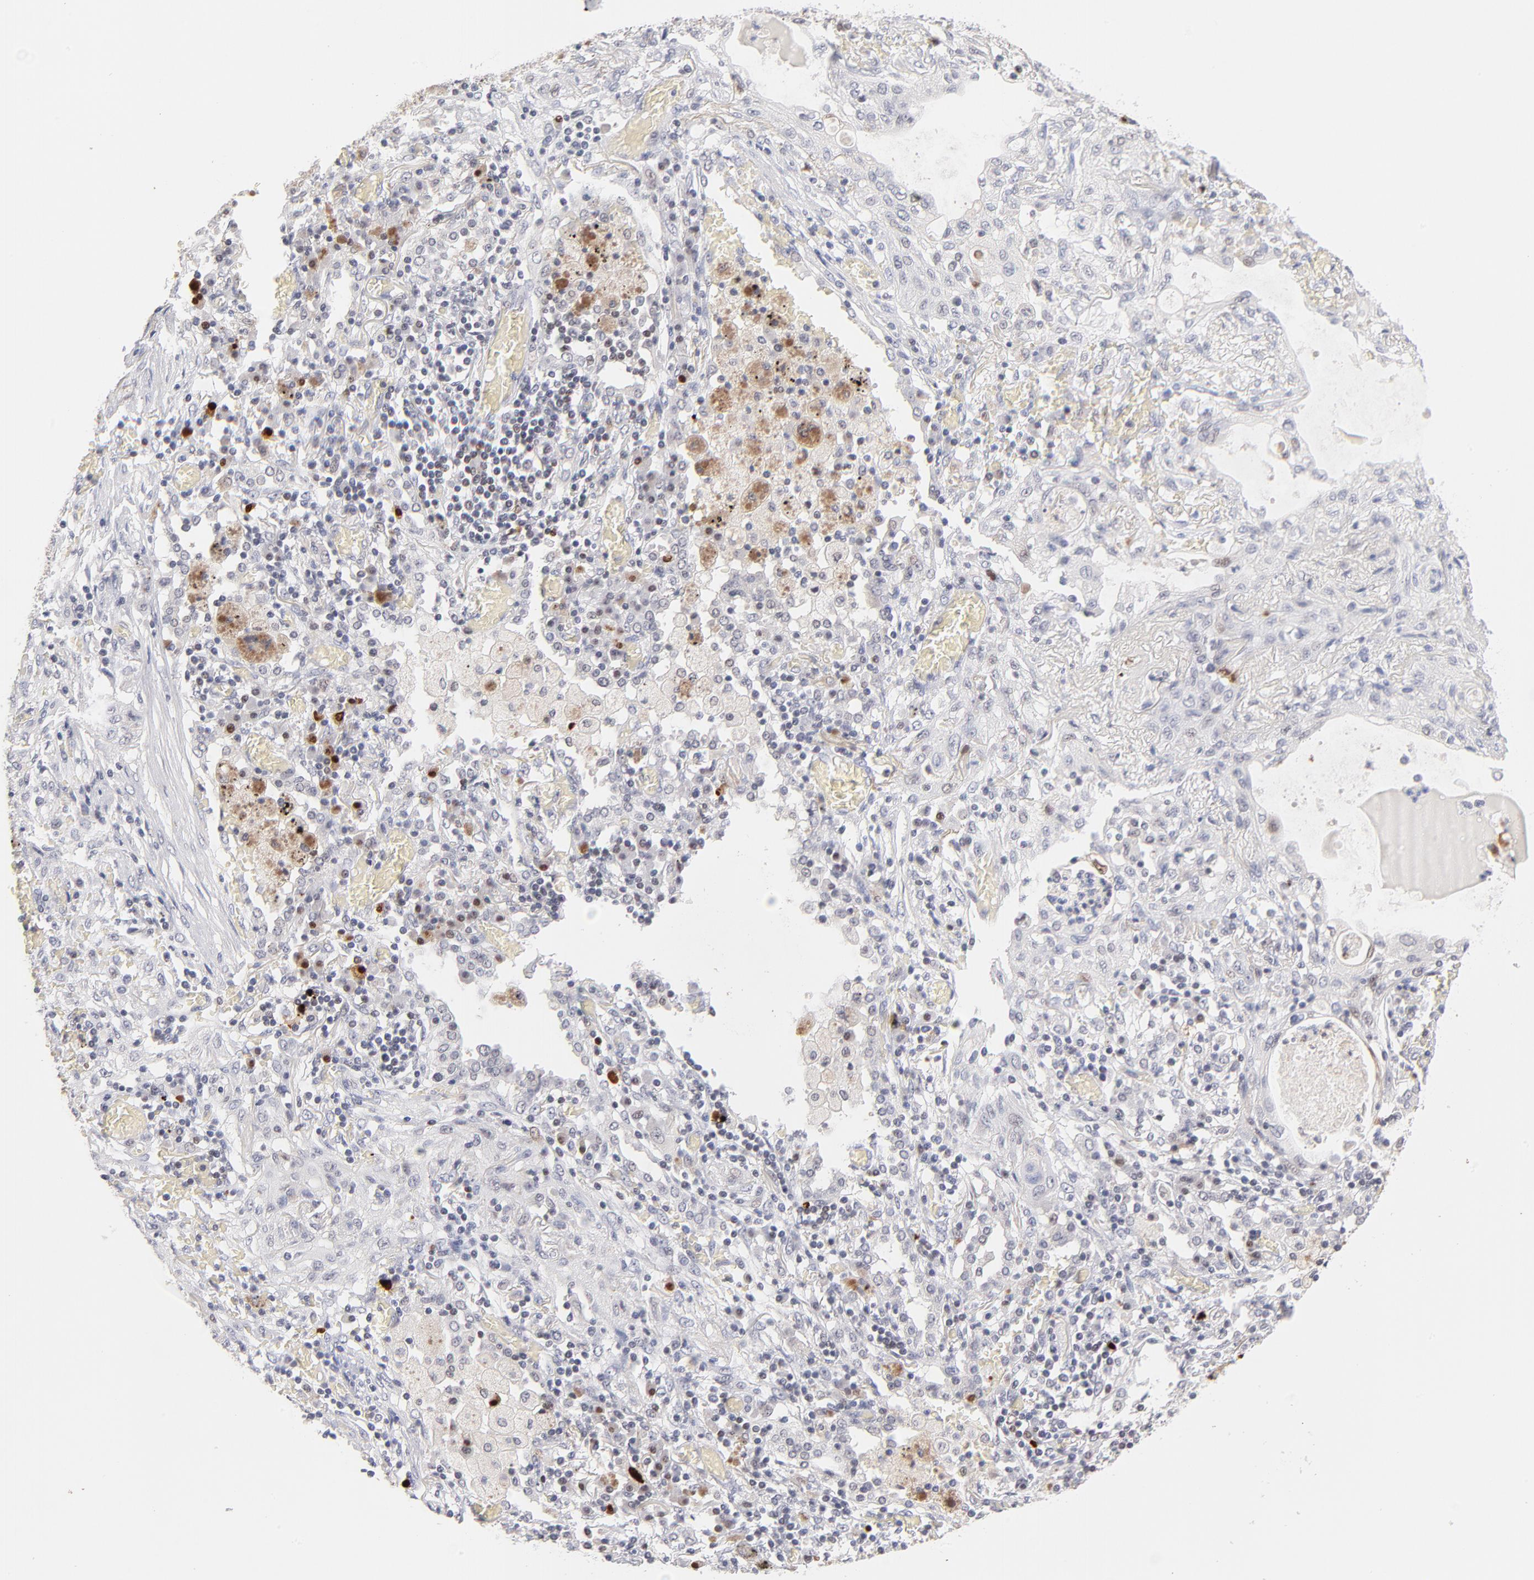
{"staining": {"intensity": "weak", "quantity": "<25%", "location": "nuclear"}, "tissue": "lung cancer", "cell_type": "Tumor cells", "image_type": "cancer", "snomed": [{"axis": "morphology", "description": "Squamous cell carcinoma, NOS"}, {"axis": "topography", "description": "Lung"}], "caption": "The micrograph exhibits no significant staining in tumor cells of lung squamous cell carcinoma.", "gene": "PARP1", "patient": {"sex": "female", "age": 47}}